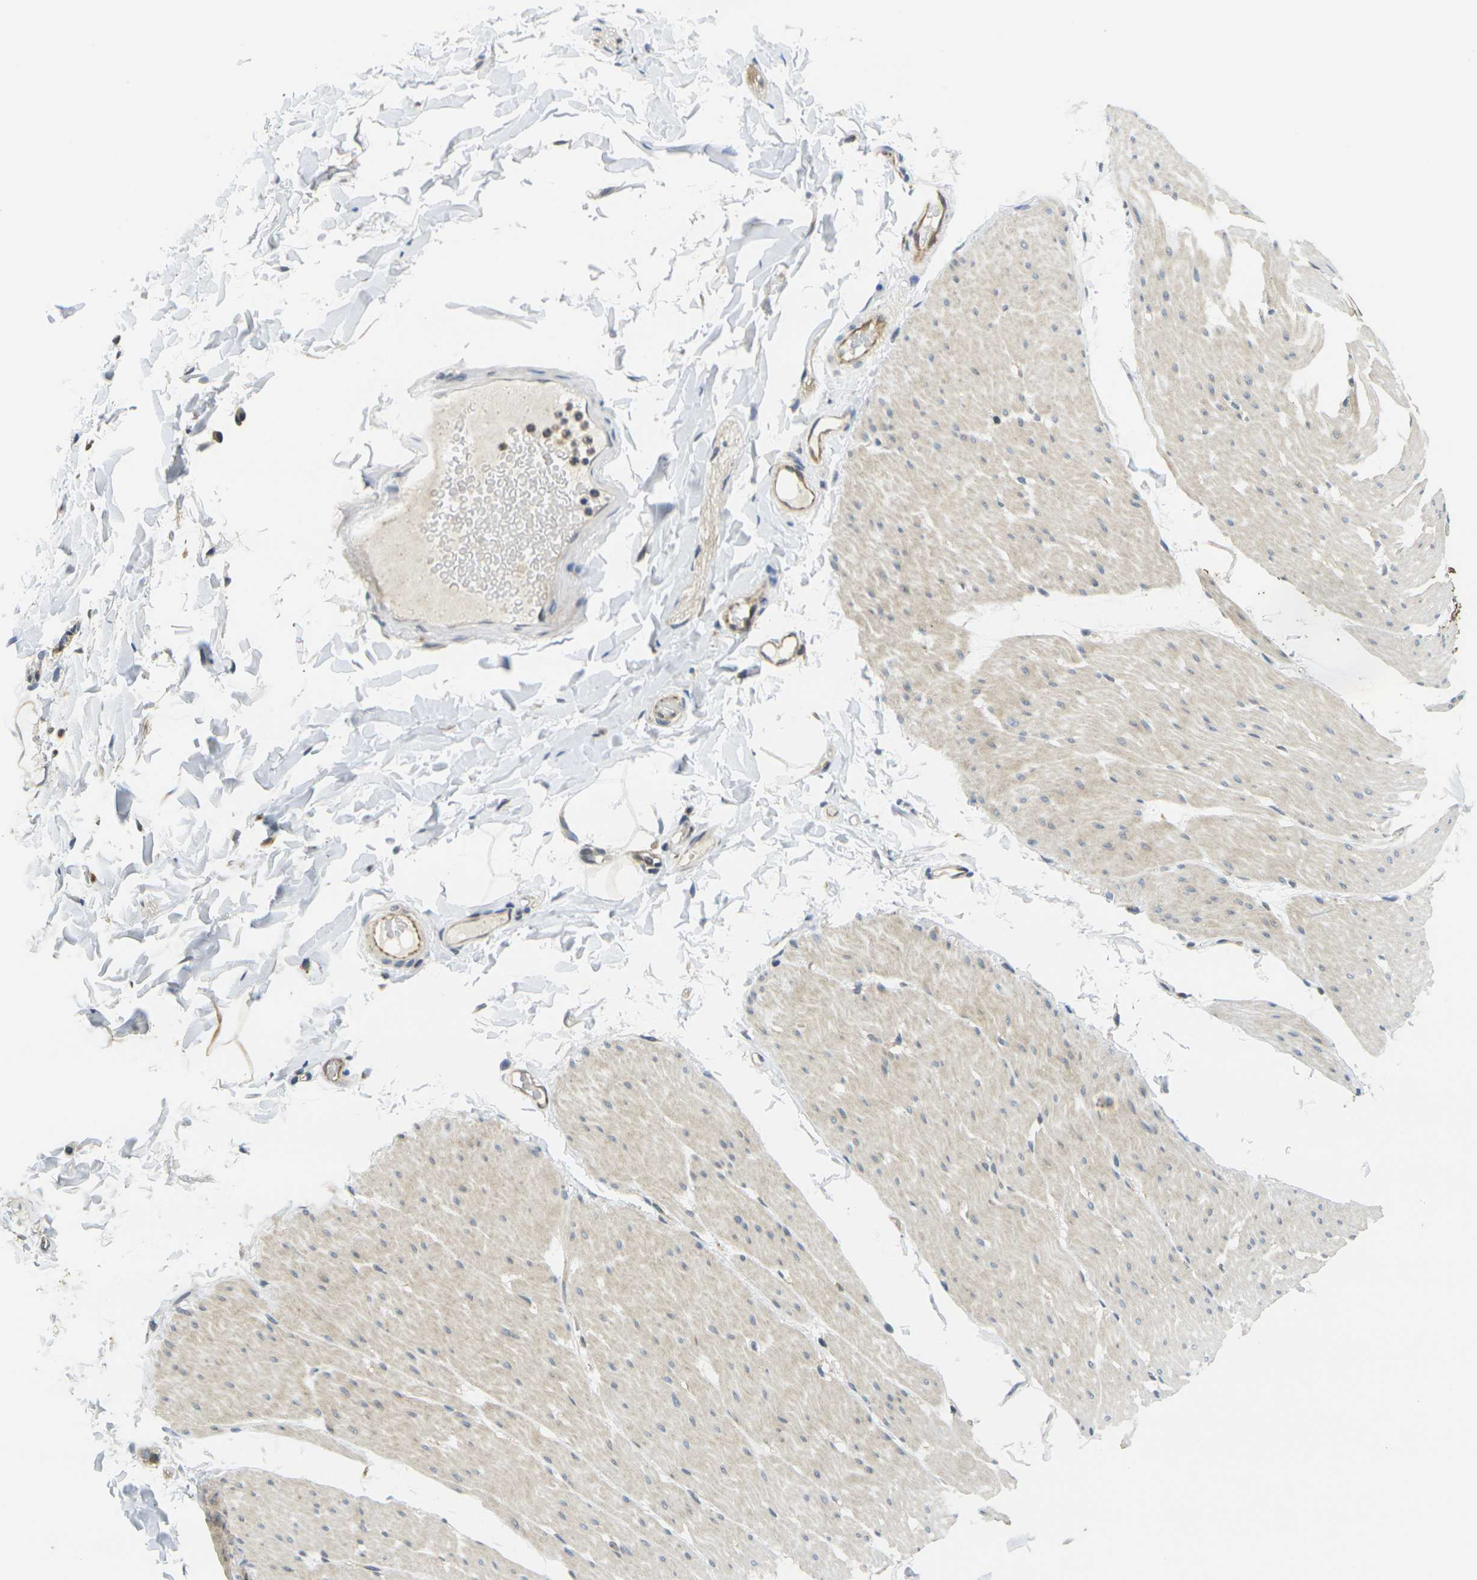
{"staining": {"intensity": "negative", "quantity": "none", "location": "none"}, "tissue": "smooth muscle", "cell_type": "Smooth muscle cells", "image_type": "normal", "snomed": [{"axis": "morphology", "description": "Normal tissue, NOS"}, {"axis": "topography", "description": "Smooth muscle"}, {"axis": "topography", "description": "Colon"}], "caption": "An immunohistochemistry (IHC) image of unremarkable smooth muscle is shown. There is no staining in smooth muscle cells of smooth muscle. (Stains: DAB IHC with hematoxylin counter stain, Microscopy: brightfield microscopy at high magnification).", "gene": "MINAR2", "patient": {"sex": "male", "age": 67}}